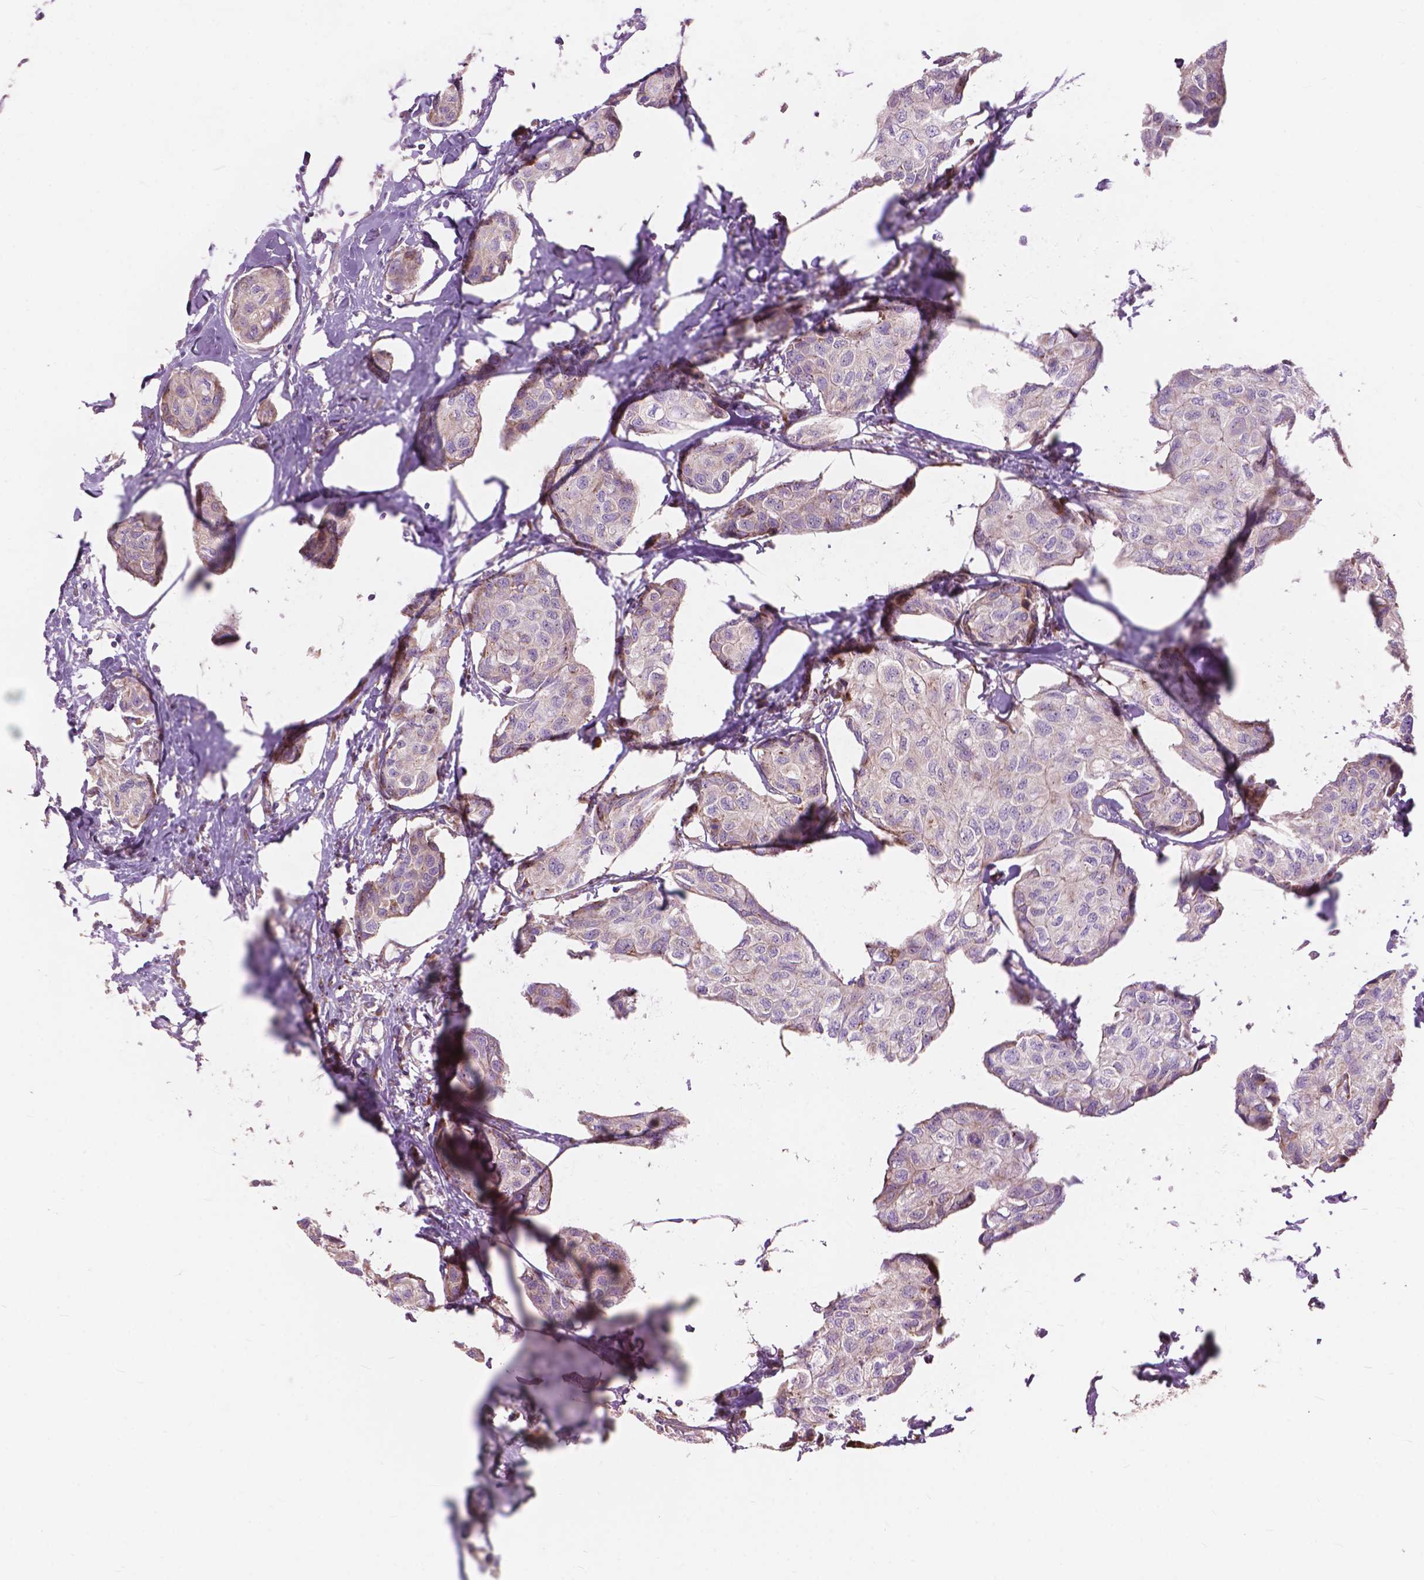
{"staining": {"intensity": "negative", "quantity": "none", "location": "none"}, "tissue": "breast cancer", "cell_type": "Tumor cells", "image_type": "cancer", "snomed": [{"axis": "morphology", "description": "Duct carcinoma"}, {"axis": "topography", "description": "Breast"}], "caption": "Photomicrograph shows no protein positivity in tumor cells of breast infiltrating ductal carcinoma tissue. (Stains: DAB IHC with hematoxylin counter stain, Microscopy: brightfield microscopy at high magnification).", "gene": "MORN1", "patient": {"sex": "female", "age": 80}}